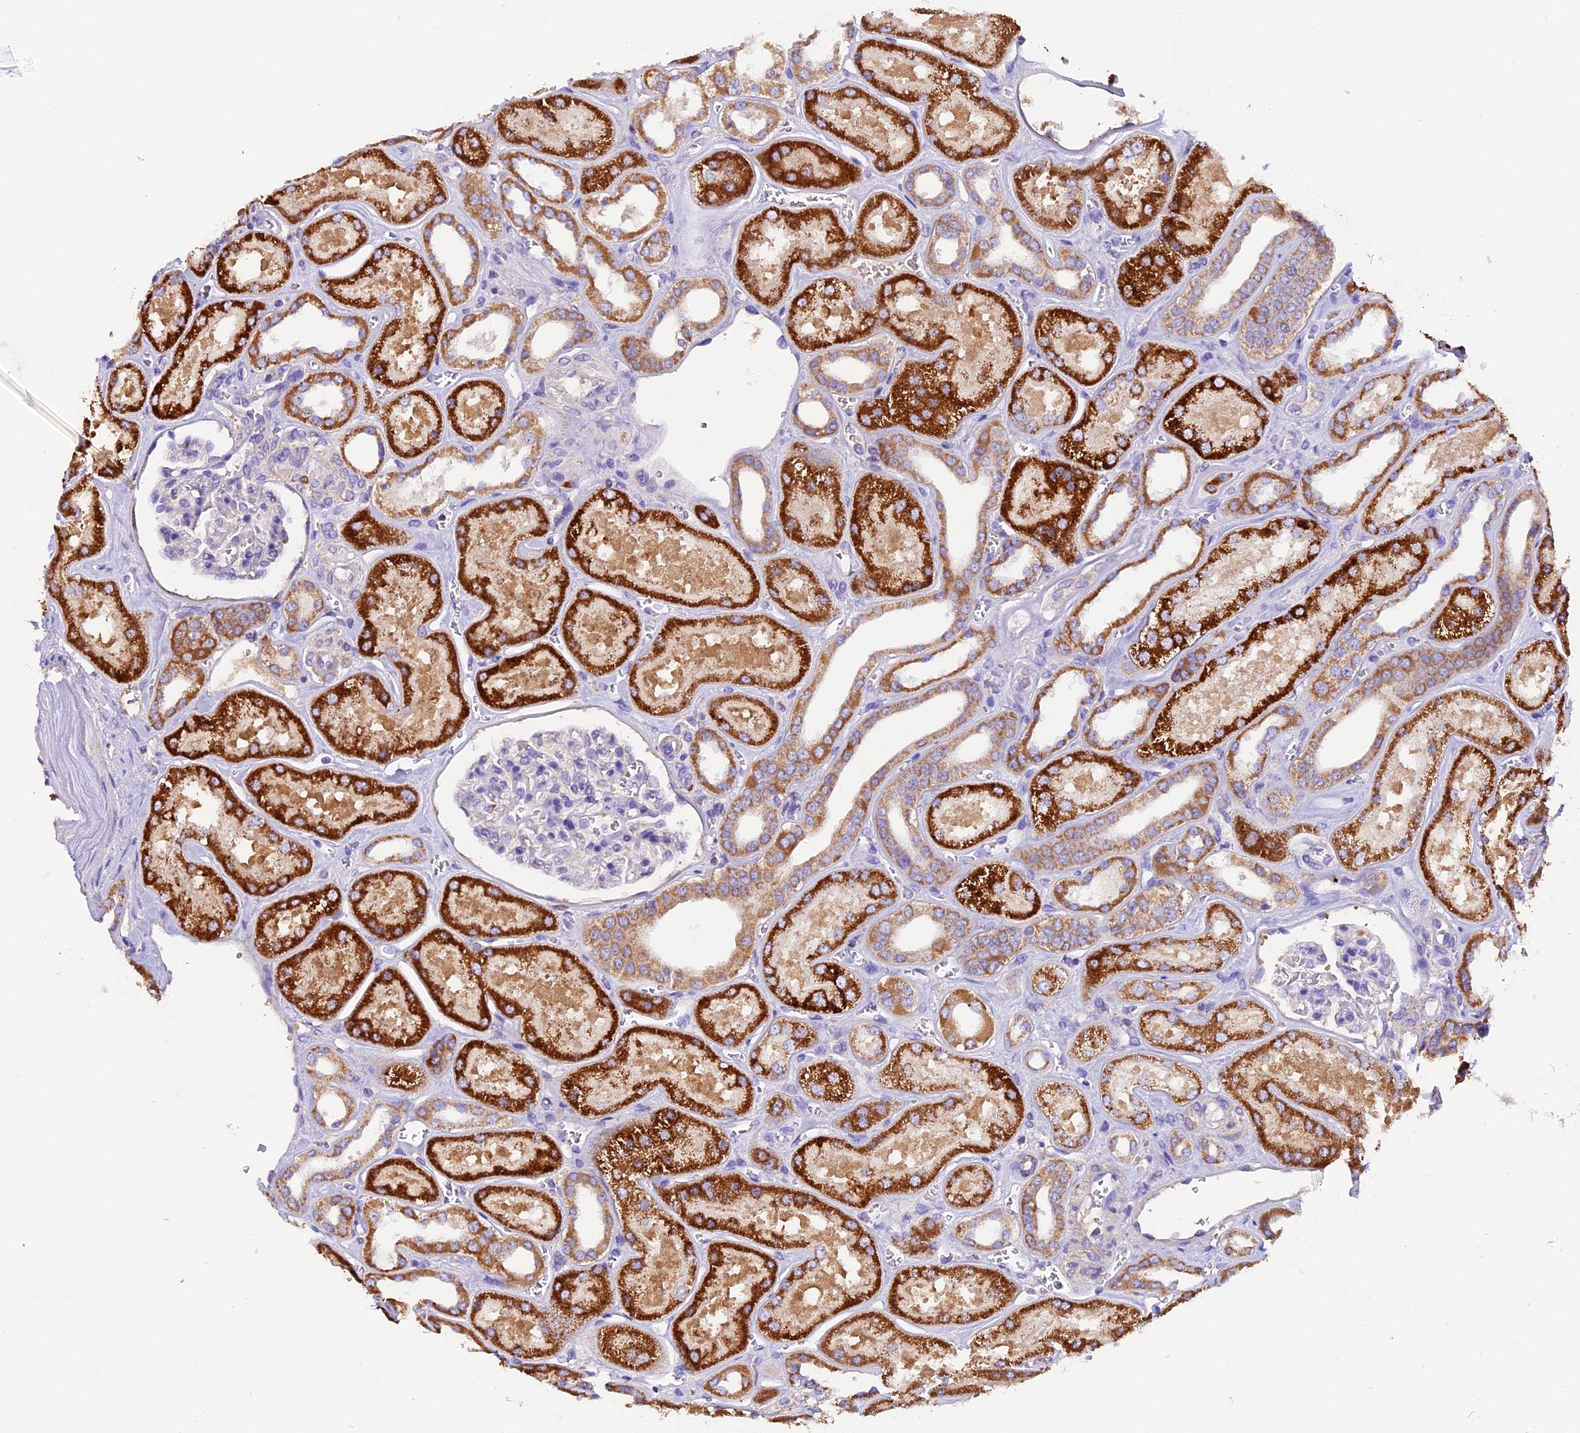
{"staining": {"intensity": "negative", "quantity": "none", "location": "none"}, "tissue": "kidney", "cell_type": "Cells in glomeruli", "image_type": "normal", "snomed": [{"axis": "morphology", "description": "Normal tissue, NOS"}, {"axis": "morphology", "description": "Adenocarcinoma, NOS"}, {"axis": "topography", "description": "Kidney"}], "caption": "High power microscopy histopathology image of an IHC photomicrograph of normal kidney, revealing no significant expression in cells in glomeruli.", "gene": "SIX5", "patient": {"sex": "female", "age": 68}}